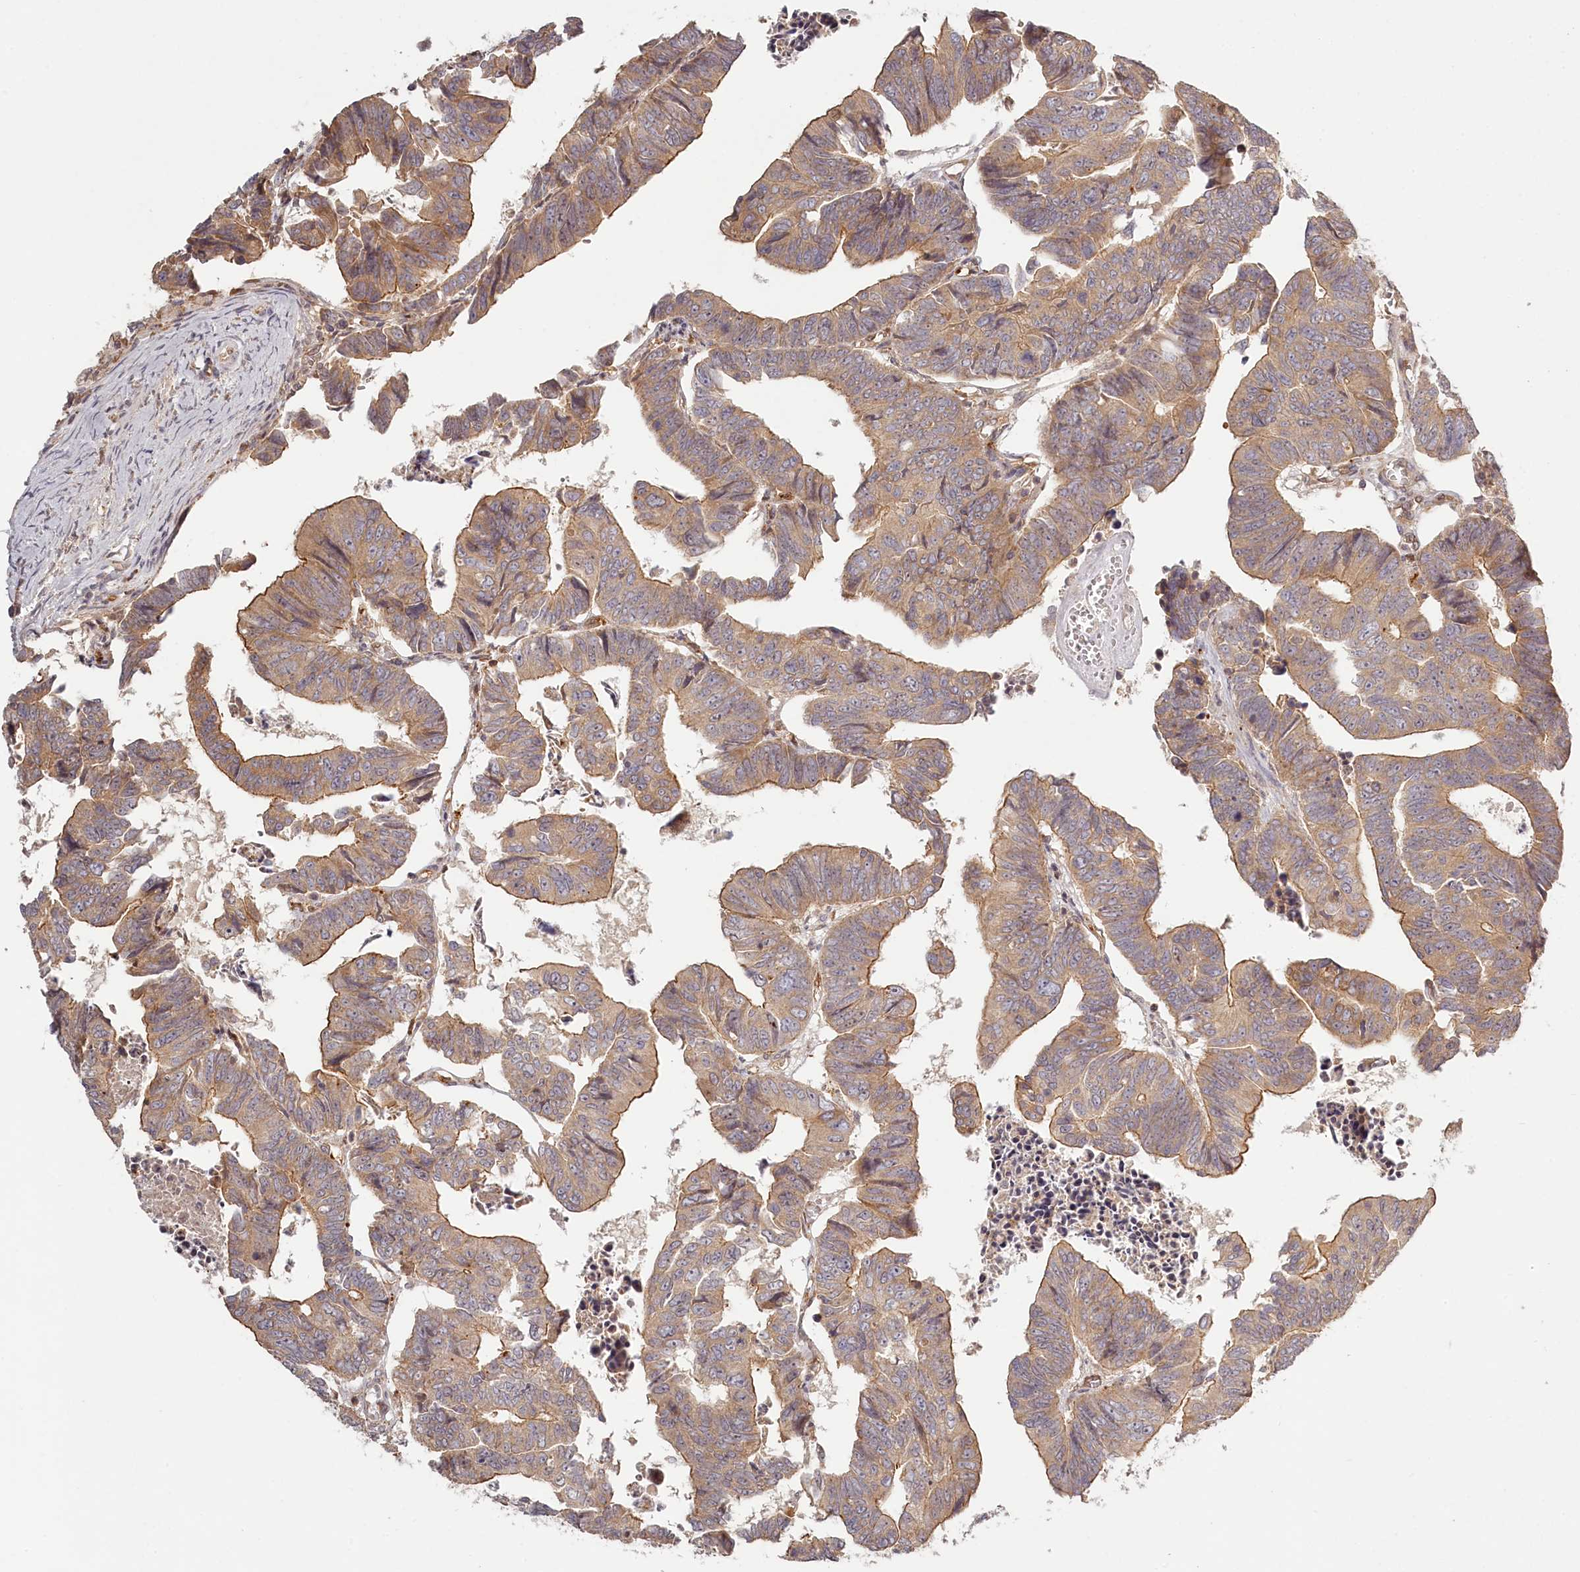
{"staining": {"intensity": "moderate", "quantity": ">75%", "location": "cytoplasmic/membranous"}, "tissue": "colorectal cancer", "cell_type": "Tumor cells", "image_type": "cancer", "snomed": [{"axis": "morphology", "description": "Adenocarcinoma, NOS"}, {"axis": "topography", "description": "Rectum"}], "caption": "Human colorectal adenocarcinoma stained for a protein (brown) reveals moderate cytoplasmic/membranous positive expression in about >75% of tumor cells.", "gene": "TMIE", "patient": {"sex": "female", "age": 65}}